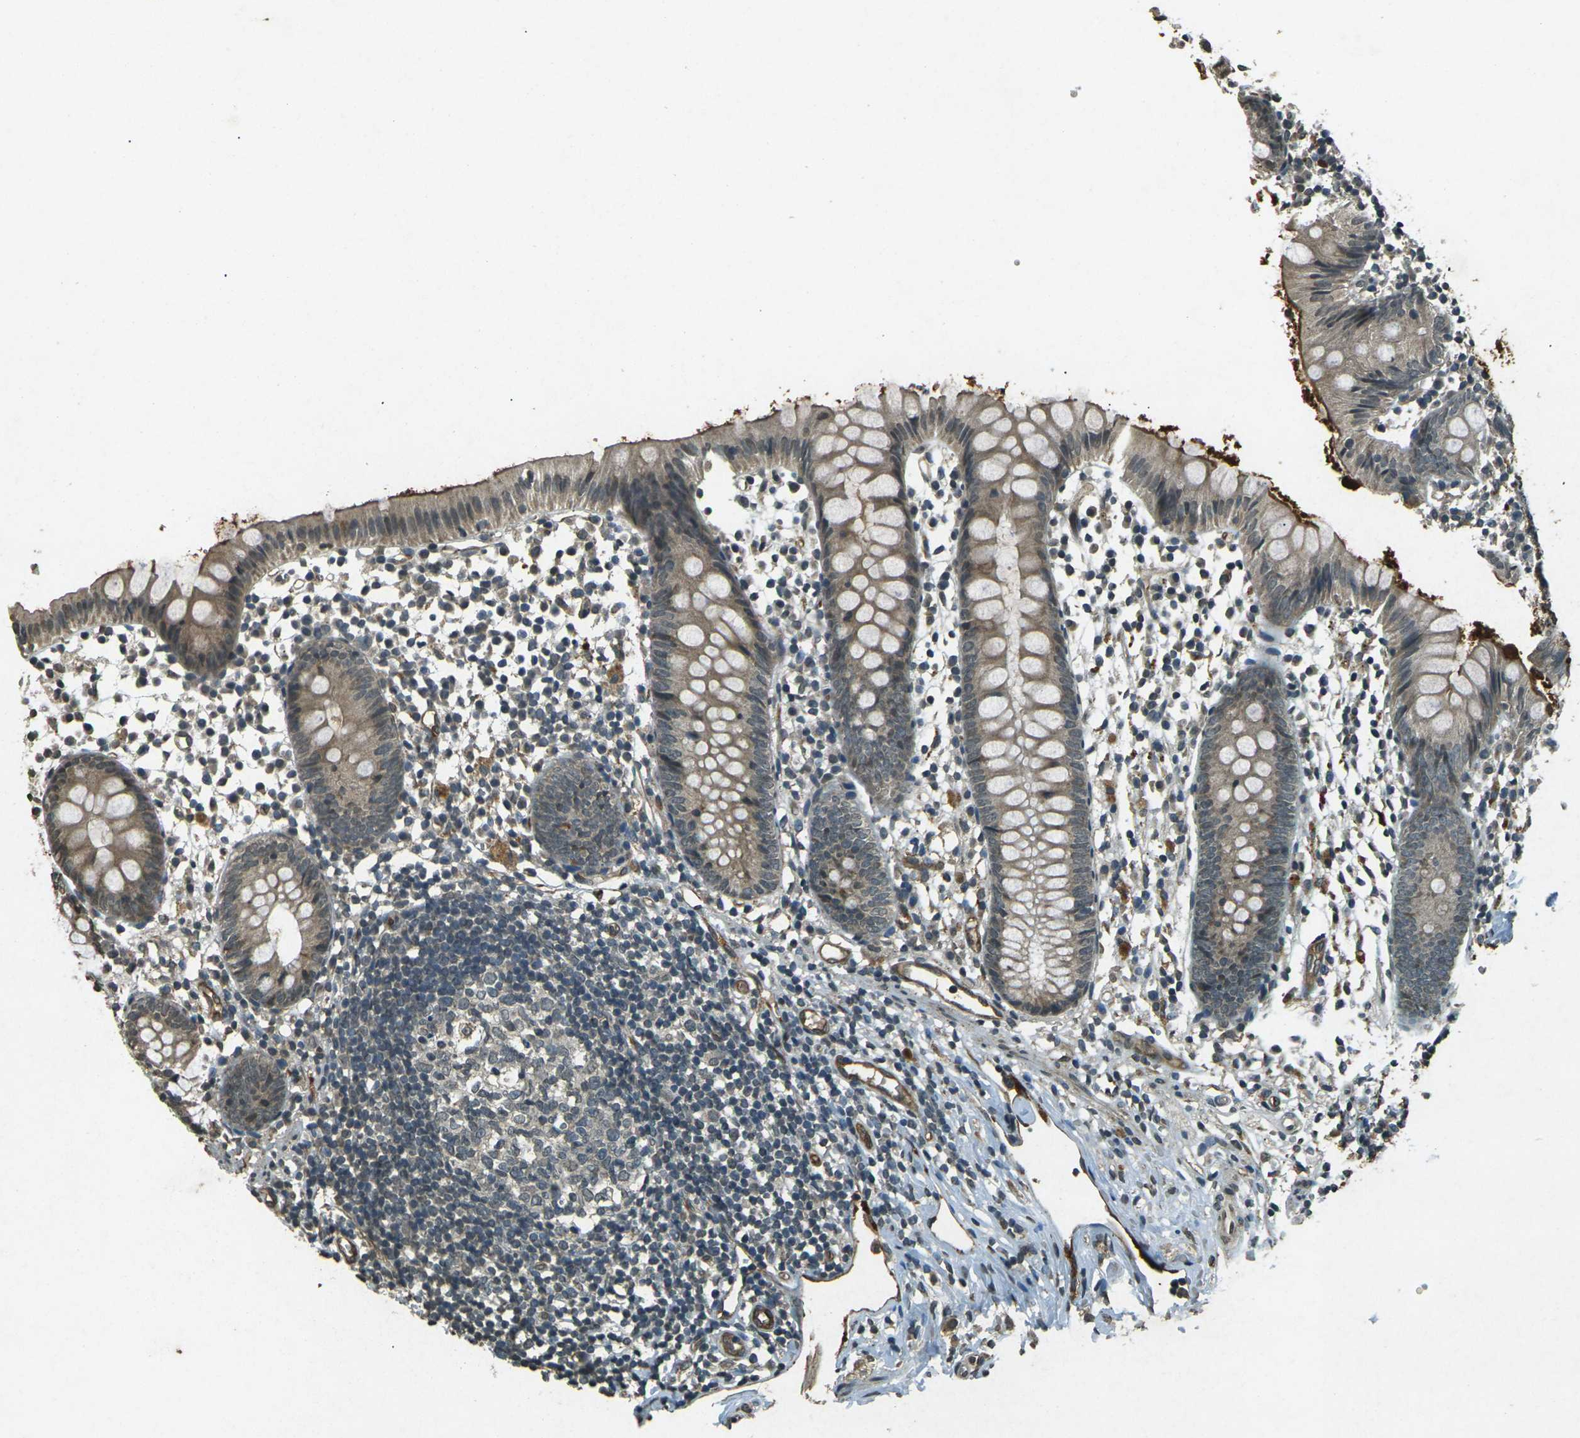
{"staining": {"intensity": "moderate", "quantity": ">75%", "location": "cytoplasmic/membranous"}, "tissue": "appendix", "cell_type": "Glandular cells", "image_type": "normal", "snomed": [{"axis": "morphology", "description": "Normal tissue, NOS"}, {"axis": "topography", "description": "Appendix"}], "caption": "This photomicrograph reveals IHC staining of unremarkable human appendix, with medium moderate cytoplasmic/membranous staining in approximately >75% of glandular cells.", "gene": "PDE2A", "patient": {"sex": "female", "age": 20}}